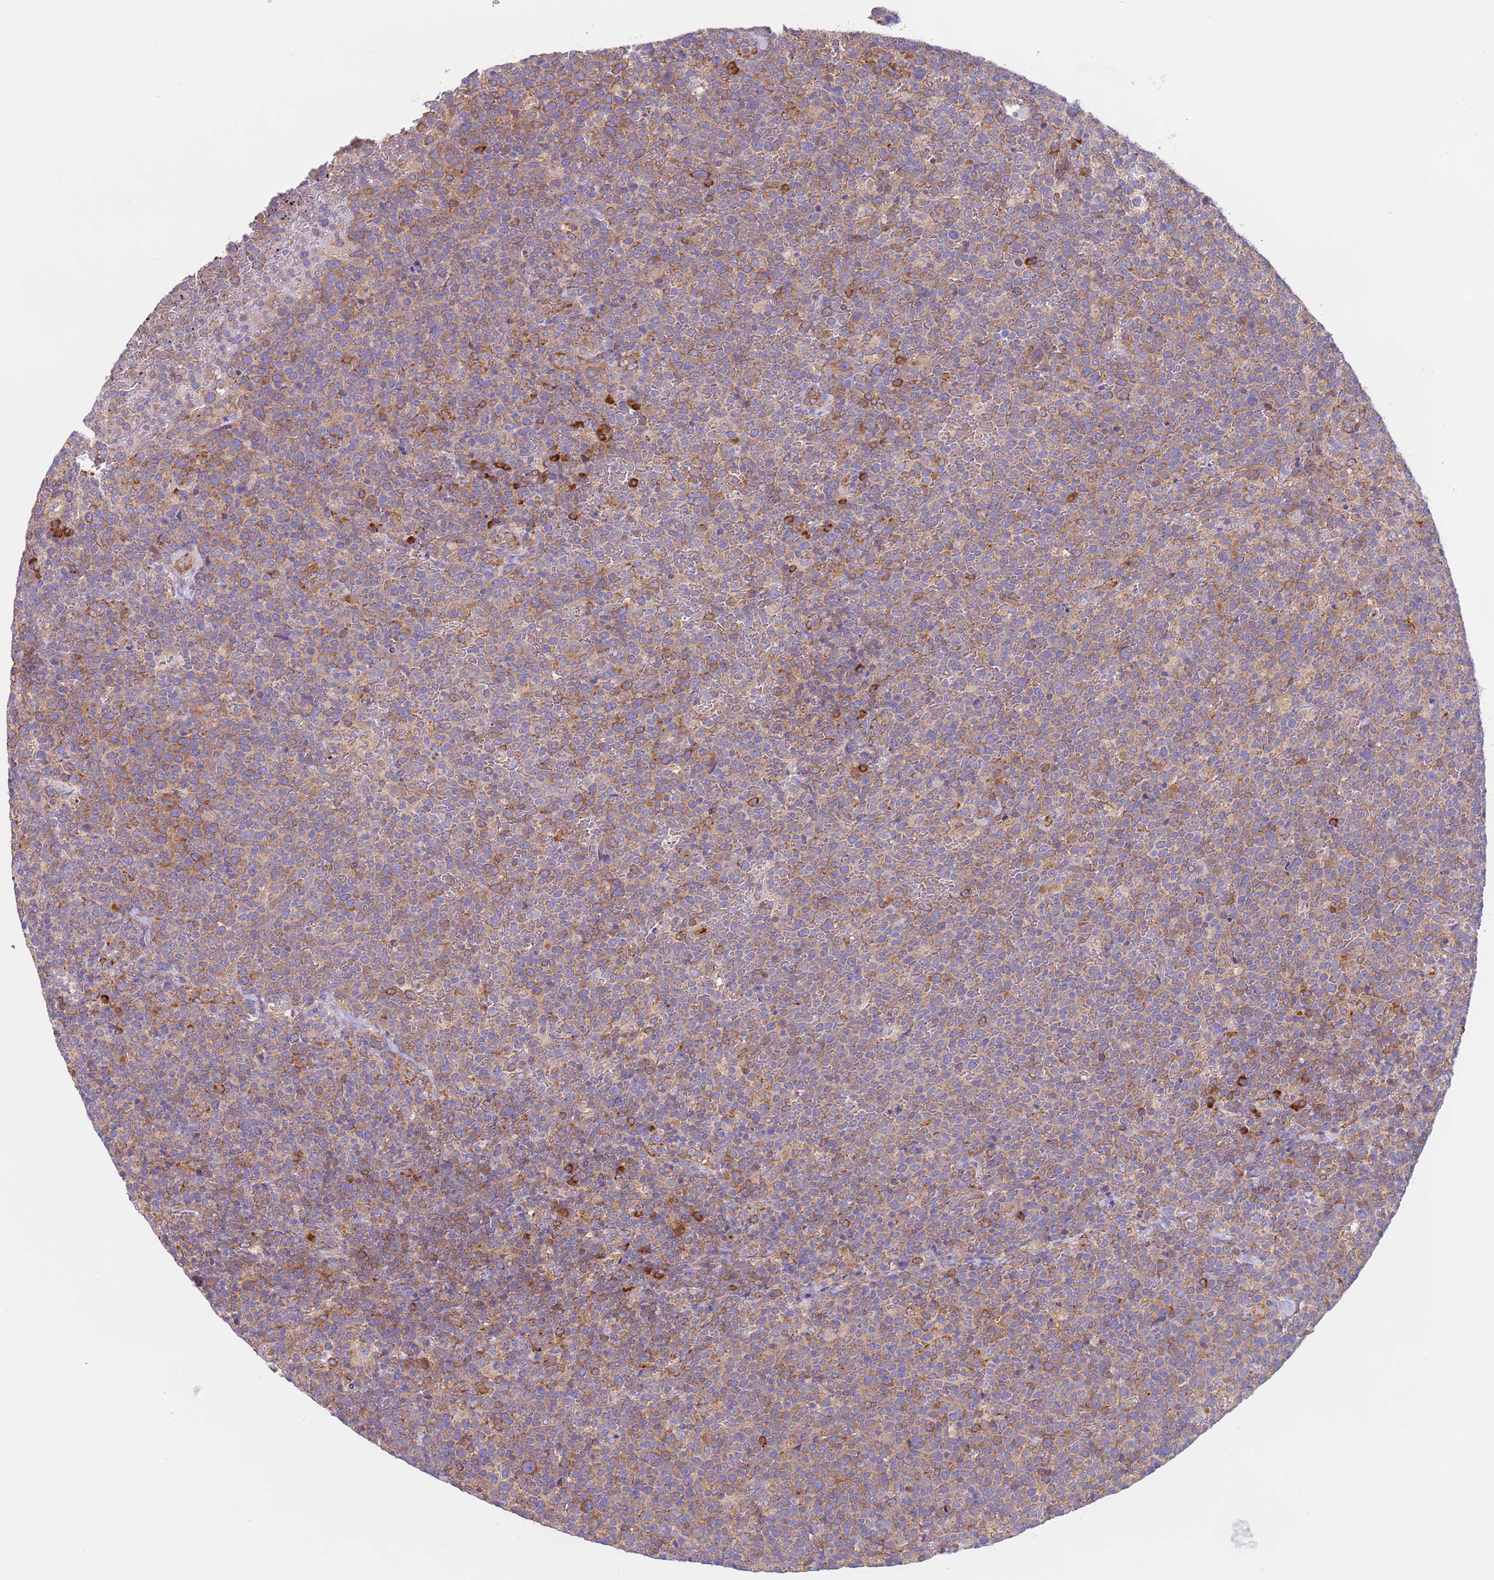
{"staining": {"intensity": "moderate", "quantity": ">75%", "location": "cytoplasmic/membranous"}, "tissue": "lymphoma", "cell_type": "Tumor cells", "image_type": "cancer", "snomed": [{"axis": "morphology", "description": "Malignant lymphoma, non-Hodgkin's type, High grade"}, {"axis": "topography", "description": "Lymph node"}], "caption": "Malignant lymphoma, non-Hodgkin's type (high-grade) stained with a brown dye displays moderate cytoplasmic/membranous positive expression in about >75% of tumor cells.", "gene": "VARS1", "patient": {"sex": "male", "age": 61}}